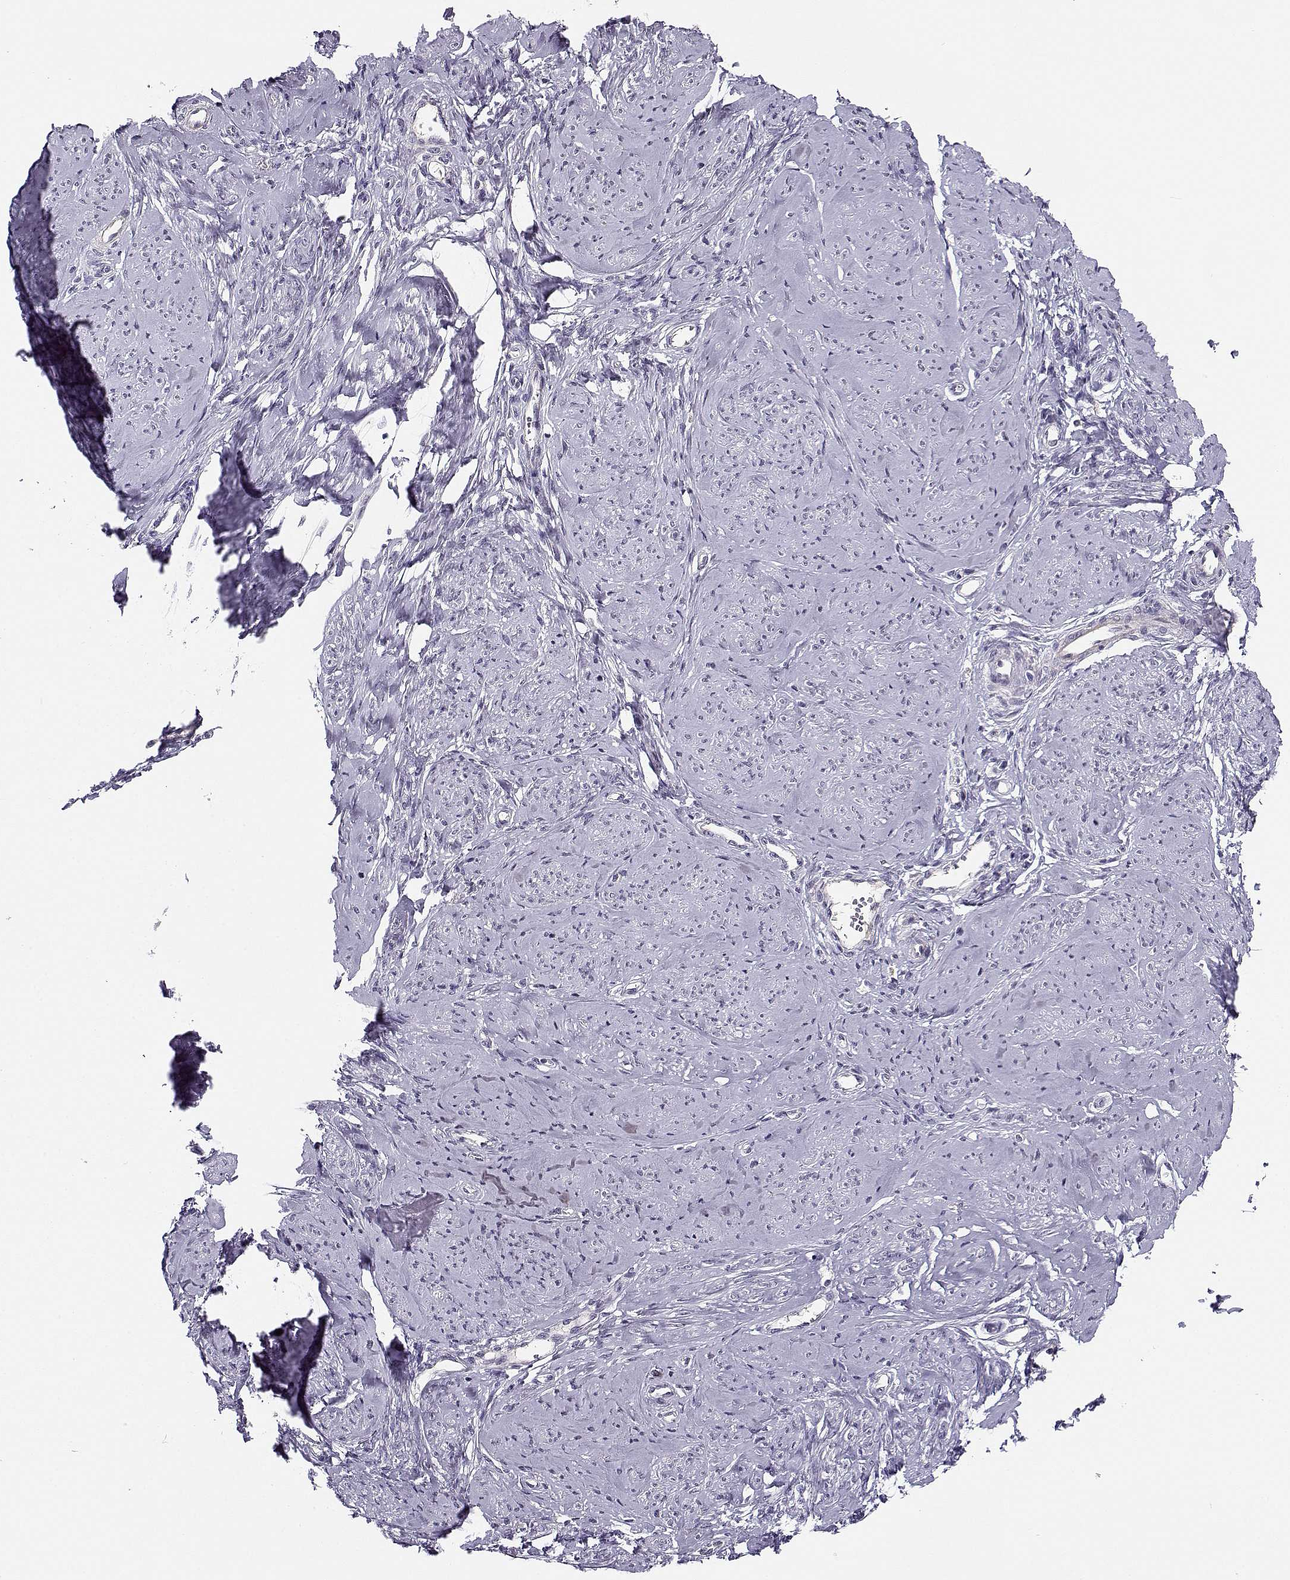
{"staining": {"intensity": "negative", "quantity": "none", "location": "none"}, "tissue": "smooth muscle", "cell_type": "Smooth muscle cells", "image_type": "normal", "snomed": [{"axis": "morphology", "description": "Normal tissue, NOS"}, {"axis": "topography", "description": "Smooth muscle"}], "caption": "Smooth muscle cells show no significant expression in unremarkable smooth muscle.", "gene": "TMEM145", "patient": {"sex": "female", "age": 48}}